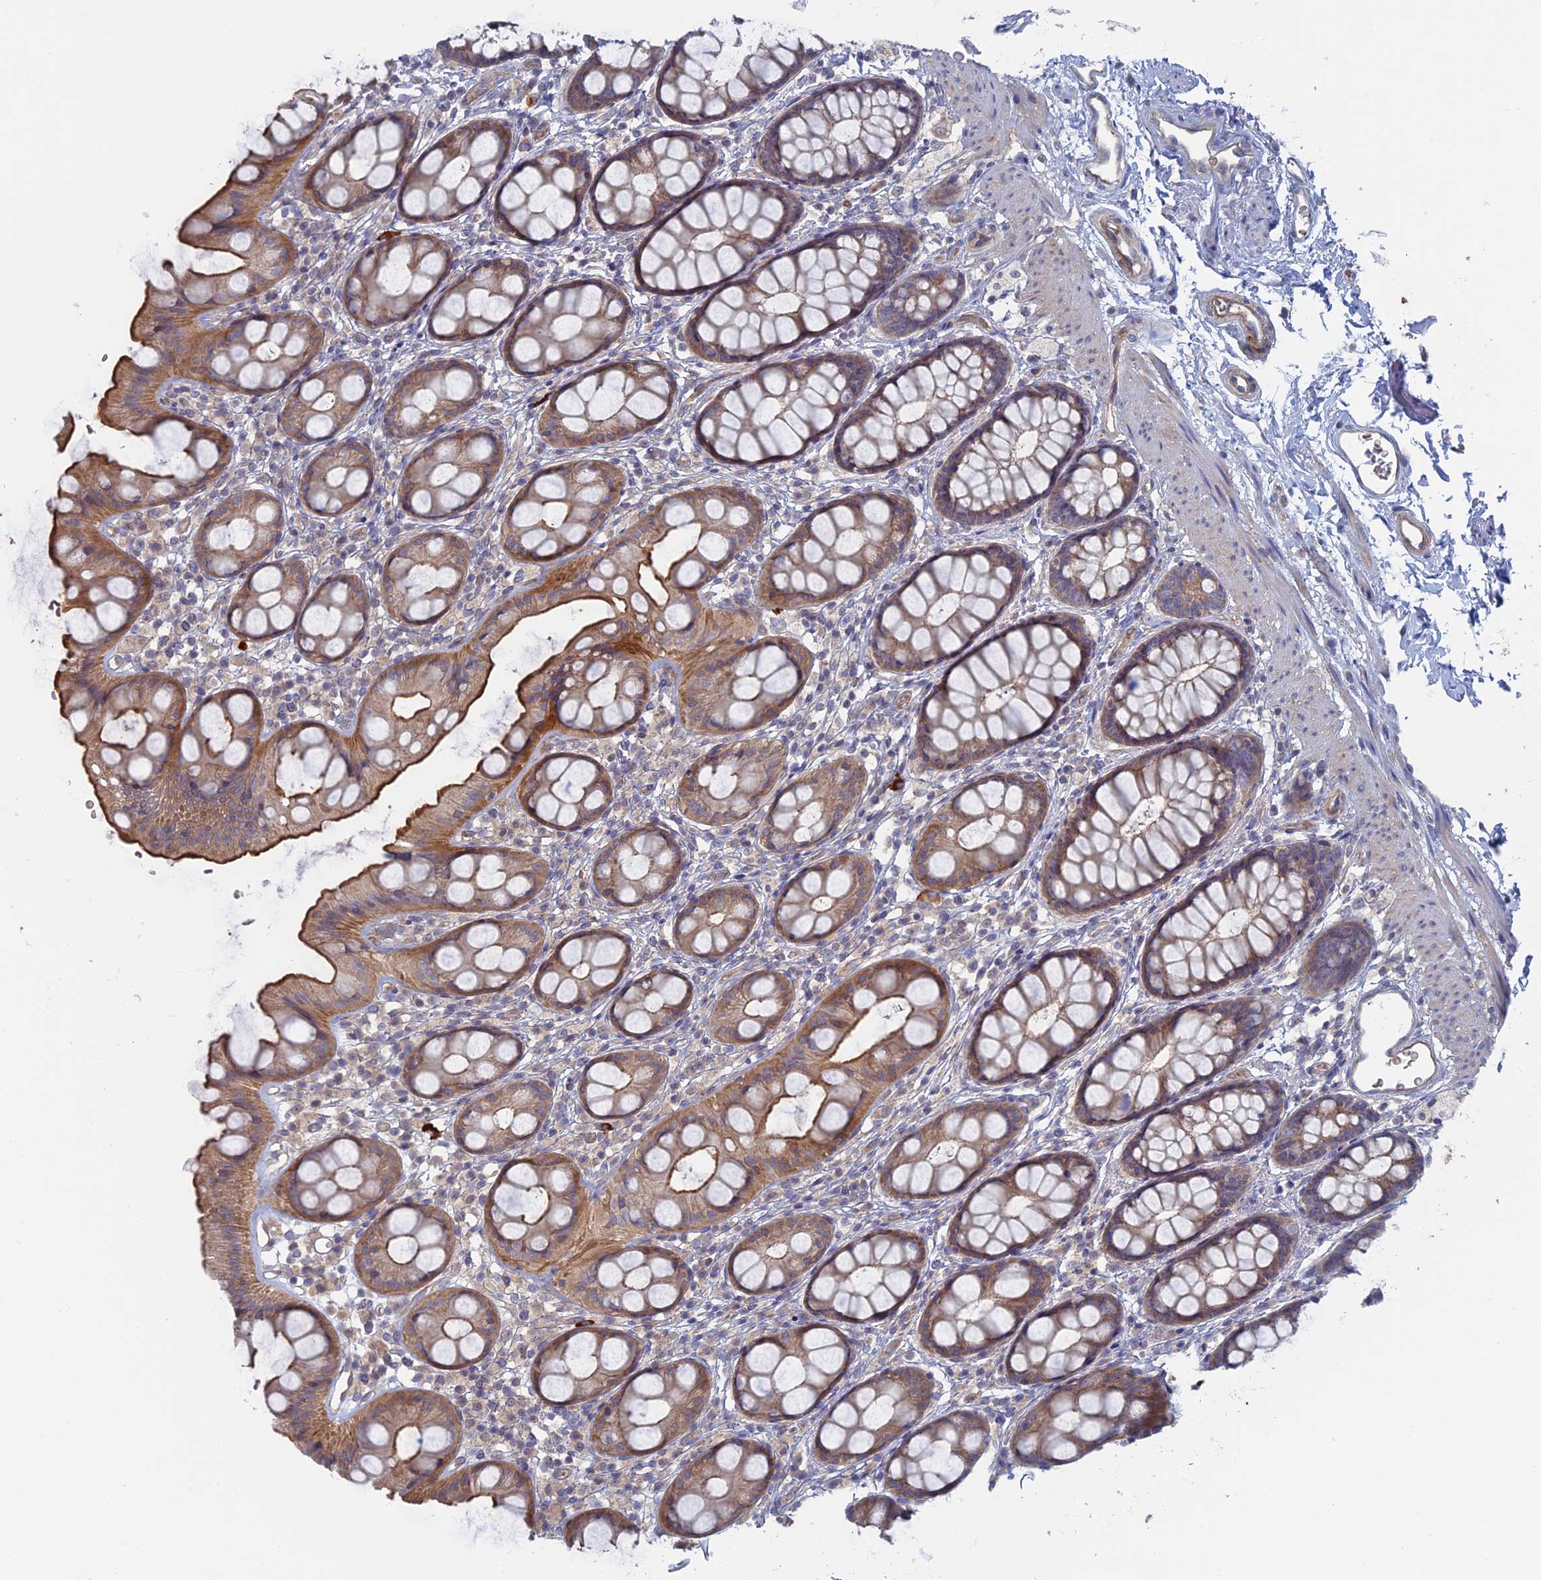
{"staining": {"intensity": "moderate", "quantity": ">75%", "location": "cytoplasmic/membranous"}, "tissue": "rectum", "cell_type": "Glandular cells", "image_type": "normal", "snomed": [{"axis": "morphology", "description": "Normal tissue, NOS"}, {"axis": "topography", "description": "Rectum"}], "caption": "Moderate cytoplasmic/membranous protein positivity is appreciated in about >75% of glandular cells in rectum.", "gene": "TBC1D30", "patient": {"sex": "female", "age": 65}}